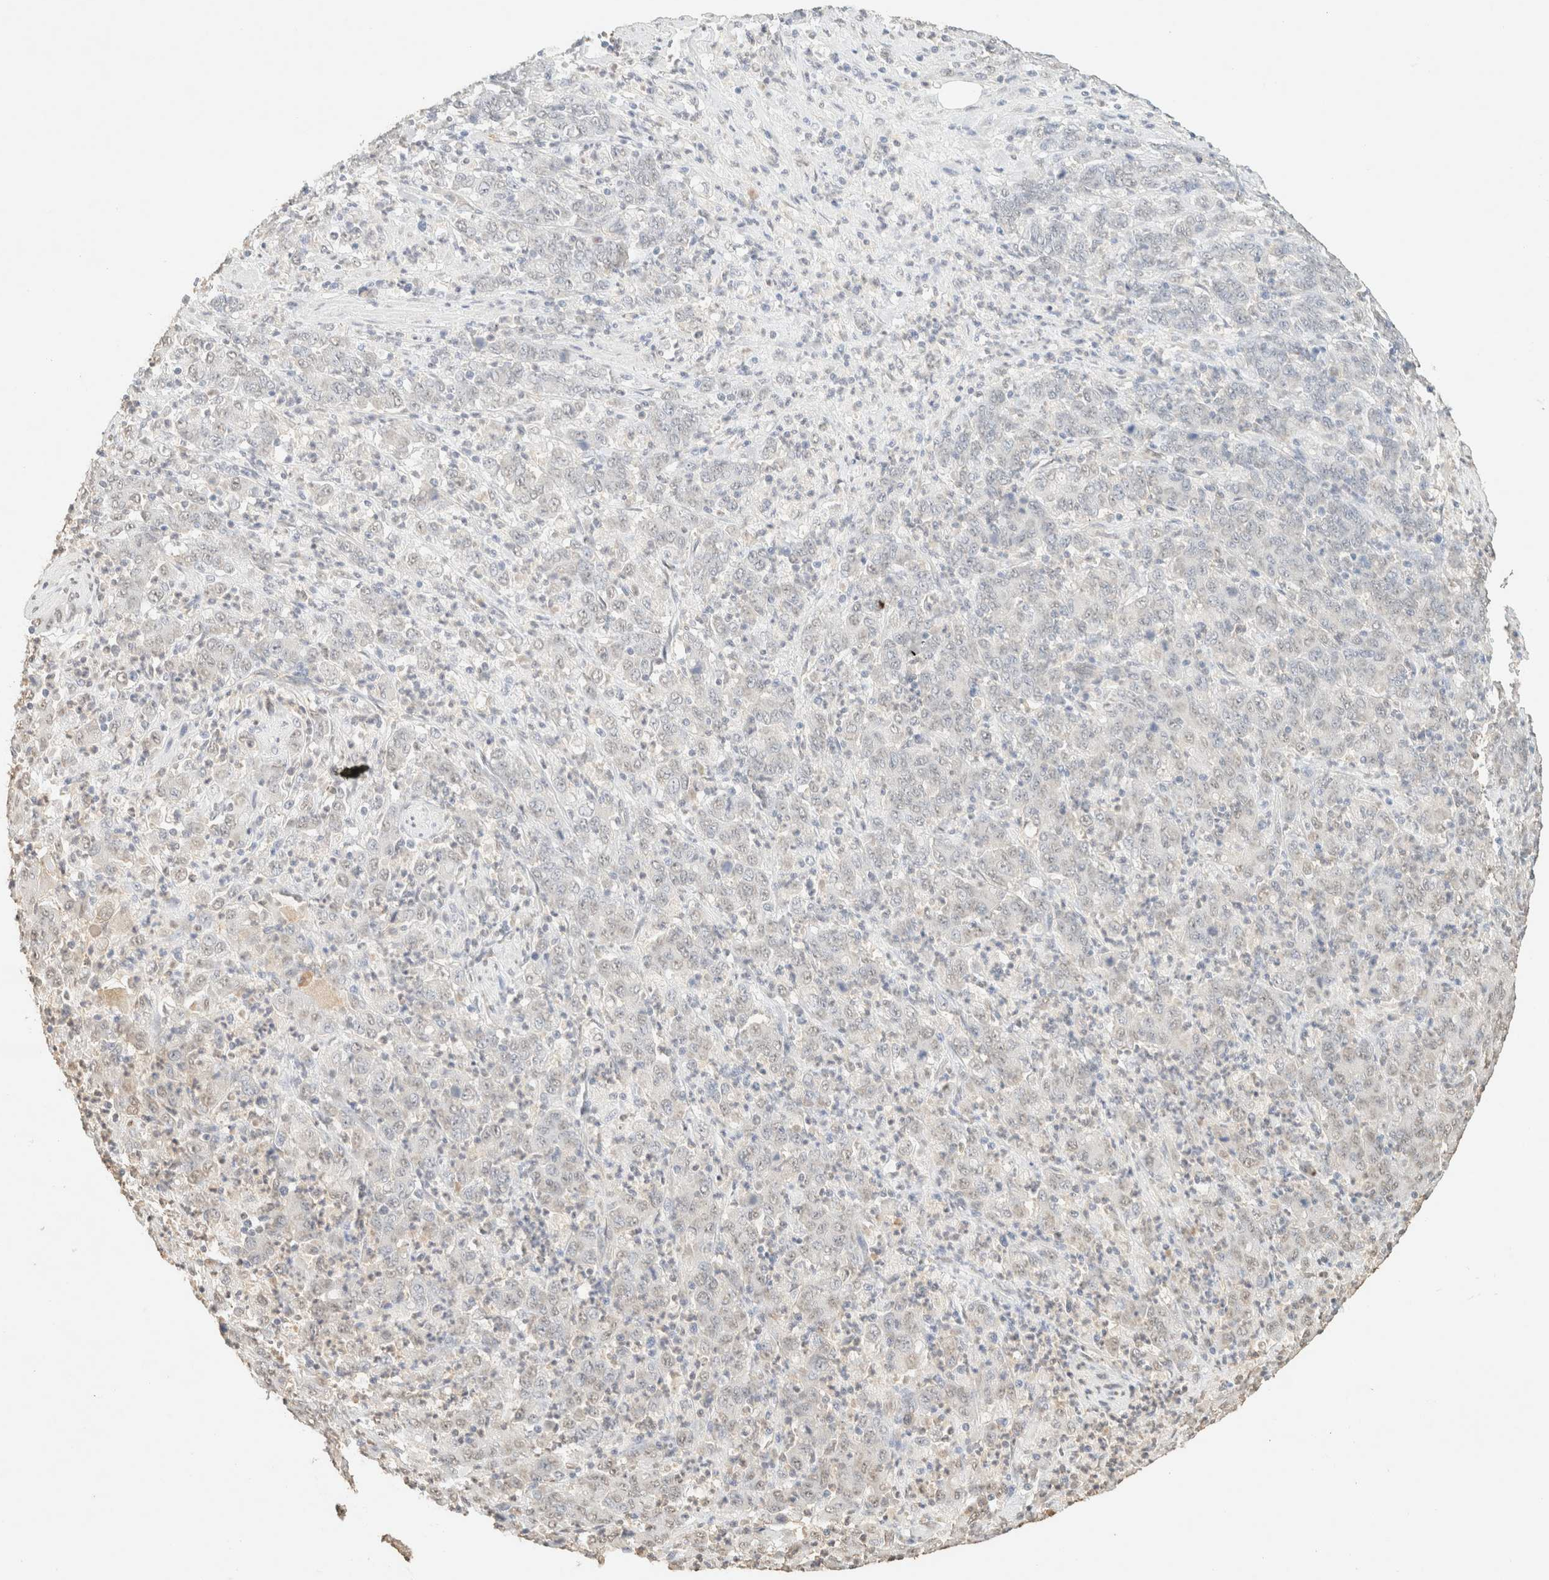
{"staining": {"intensity": "negative", "quantity": "none", "location": "none"}, "tissue": "stomach cancer", "cell_type": "Tumor cells", "image_type": "cancer", "snomed": [{"axis": "morphology", "description": "Adenocarcinoma, NOS"}, {"axis": "topography", "description": "Stomach, lower"}], "caption": "Tumor cells show no significant positivity in adenocarcinoma (stomach).", "gene": "S100A13", "patient": {"sex": "female", "age": 71}}